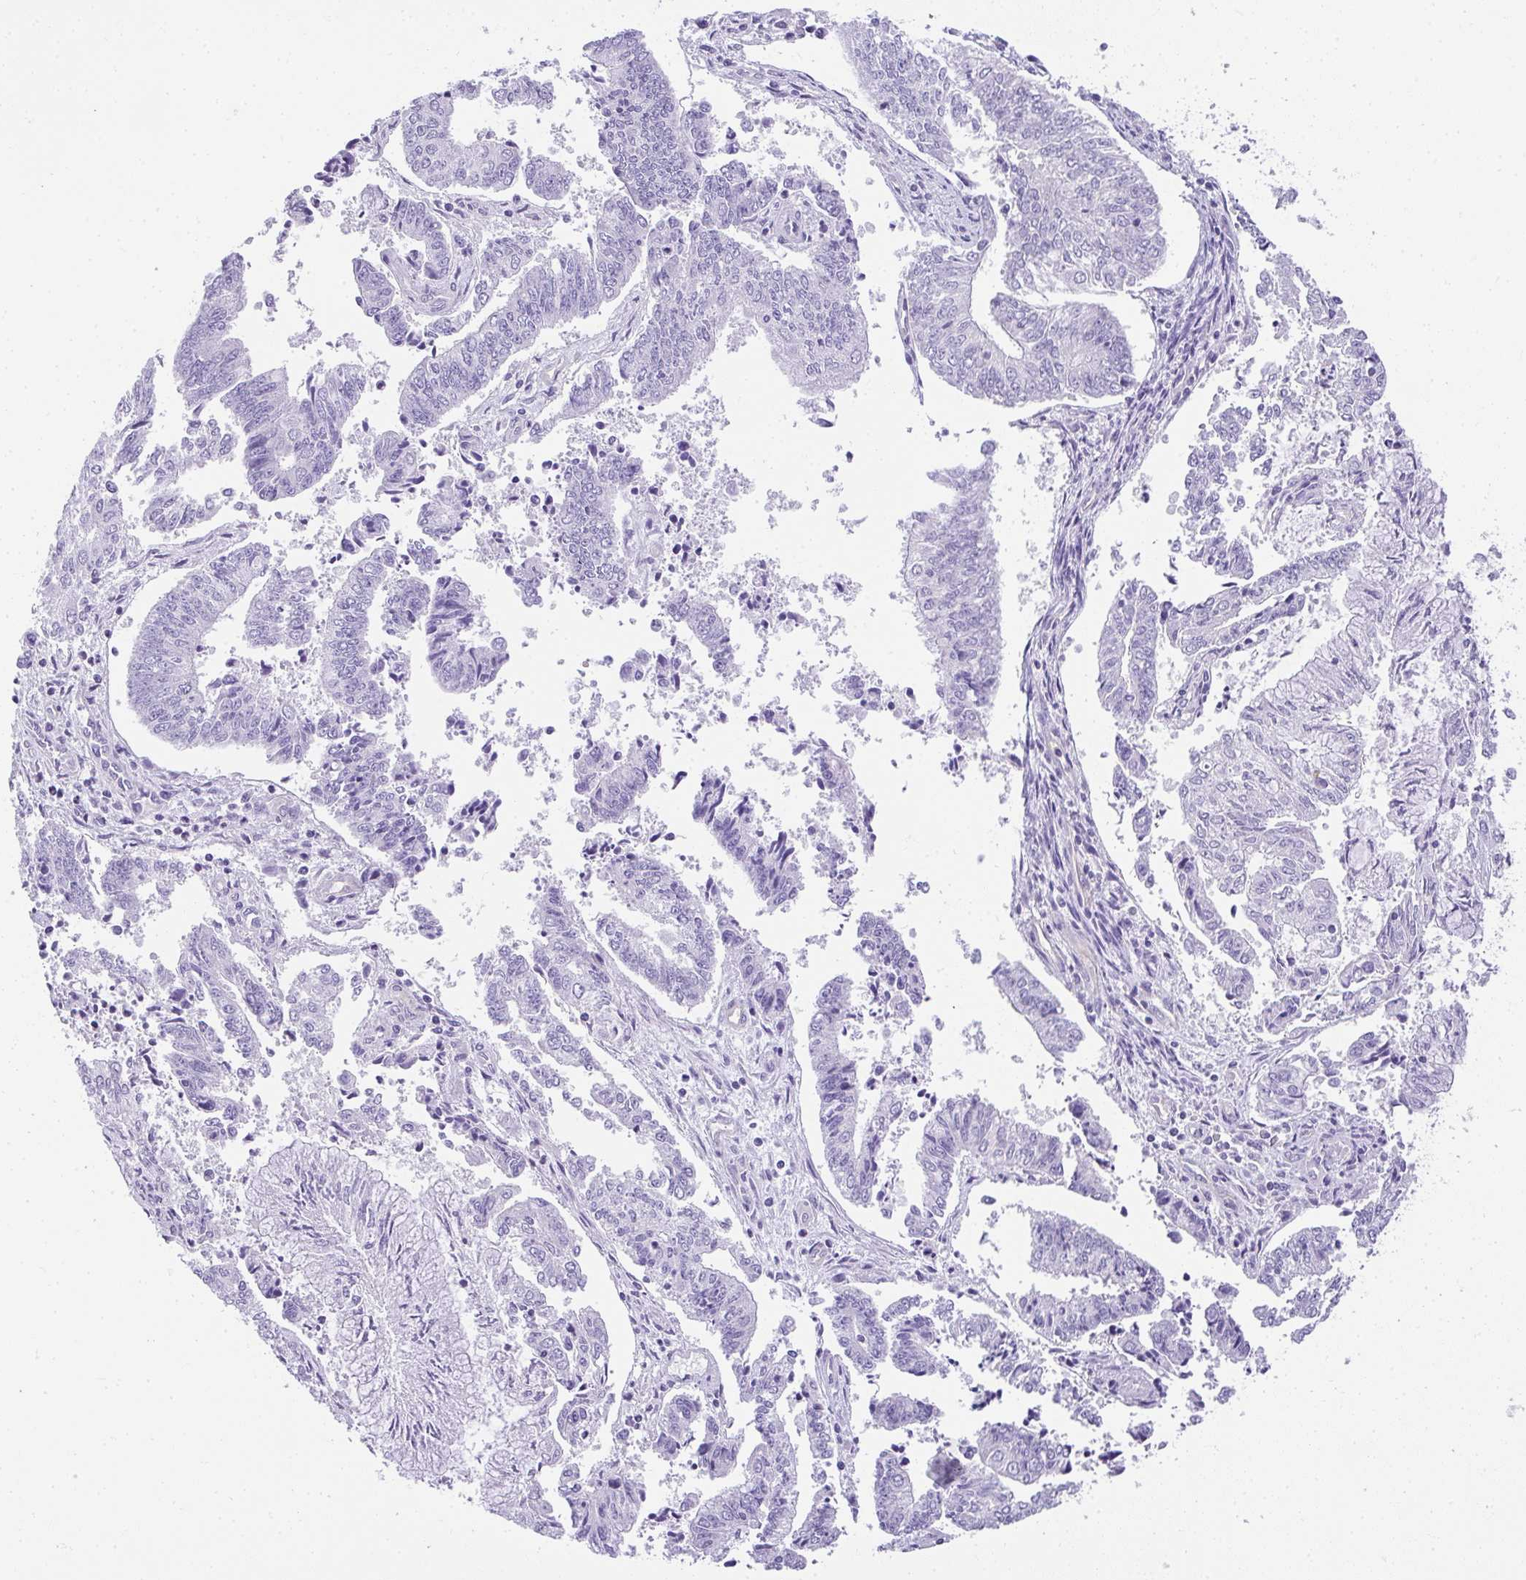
{"staining": {"intensity": "negative", "quantity": "none", "location": "none"}, "tissue": "endometrial cancer", "cell_type": "Tumor cells", "image_type": "cancer", "snomed": [{"axis": "morphology", "description": "Adenocarcinoma, NOS"}, {"axis": "topography", "description": "Endometrium"}], "caption": "IHC micrograph of neoplastic tissue: human adenocarcinoma (endometrial) stained with DAB displays no significant protein positivity in tumor cells.", "gene": "PLPPR3", "patient": {"sex": "female", "age": 61}}